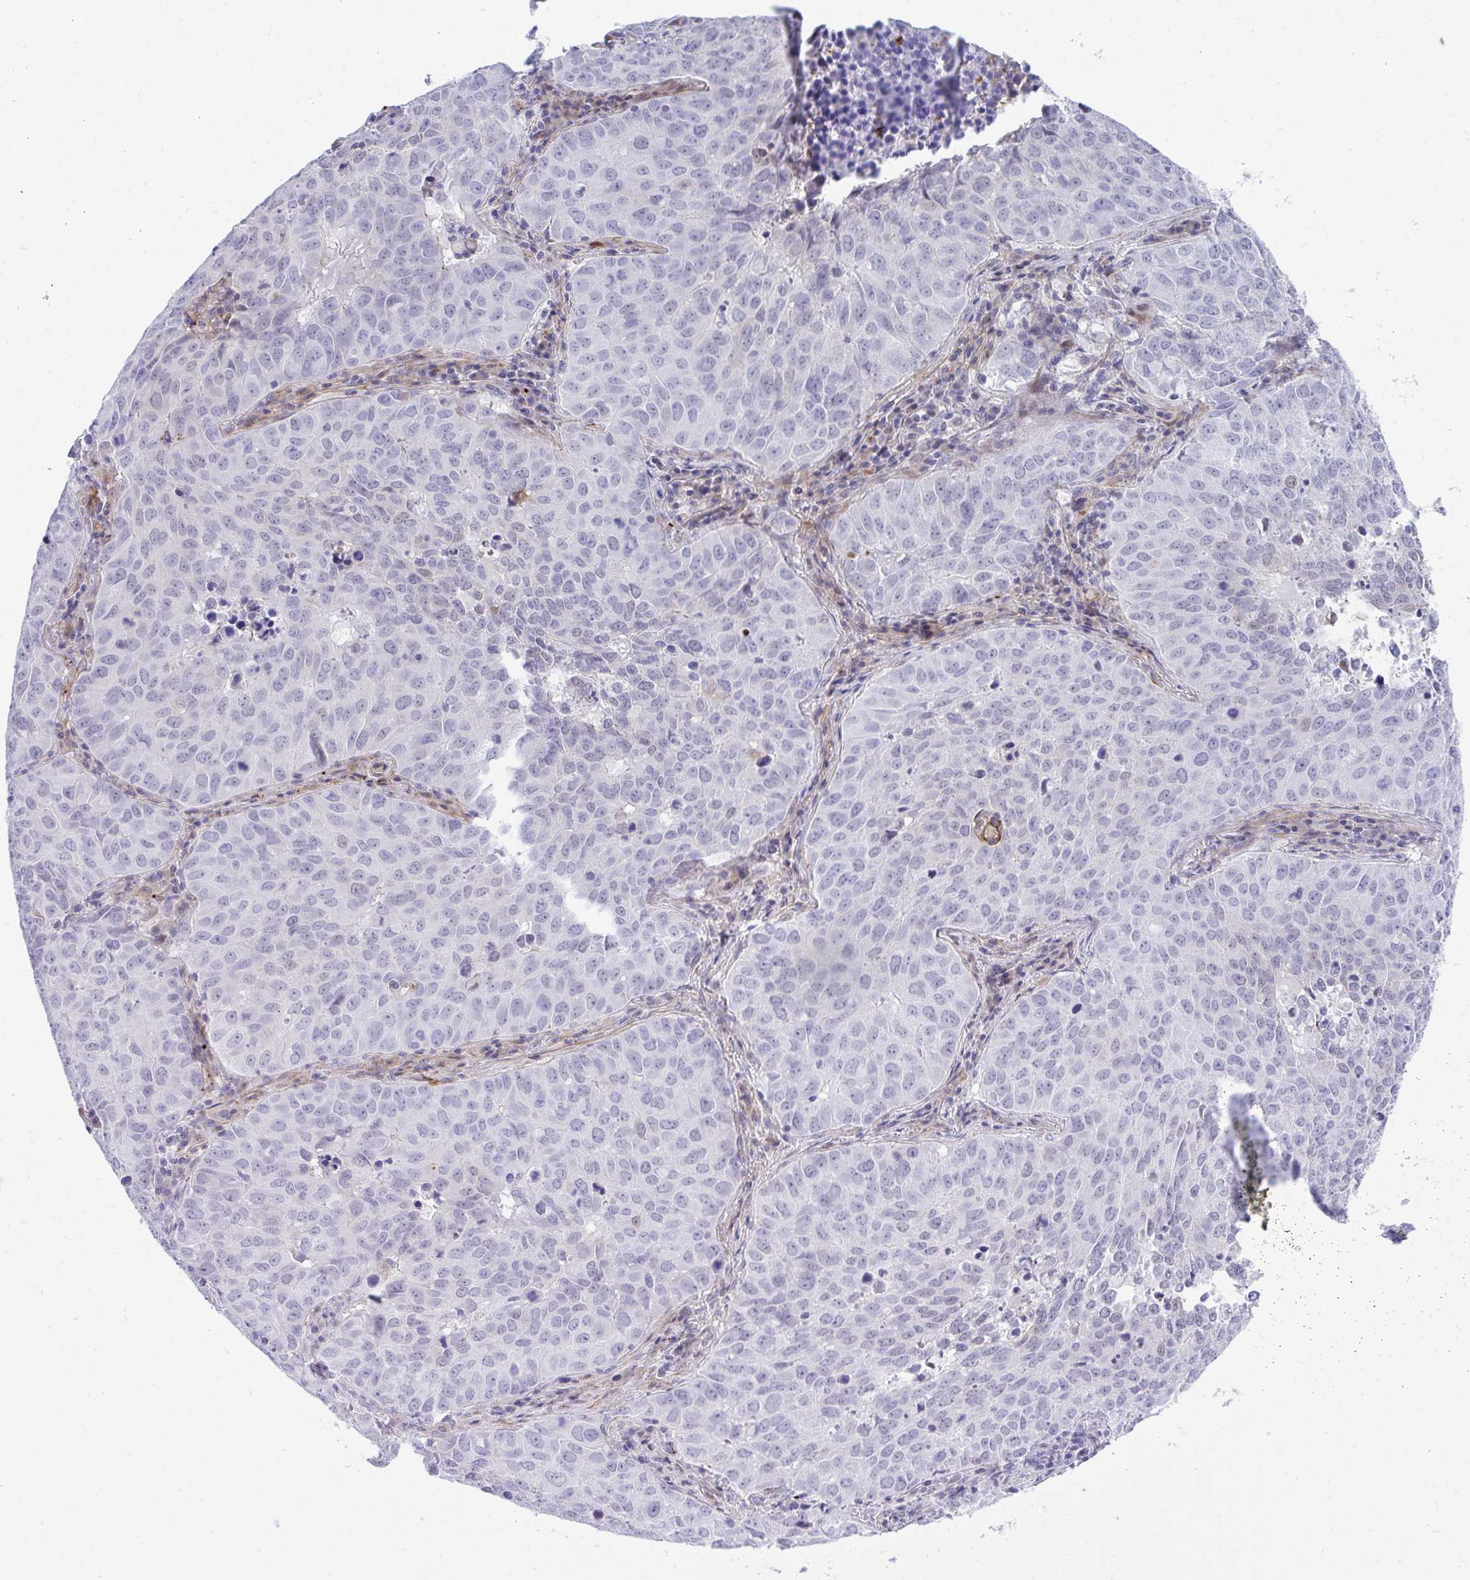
{"staining": {"intensity": "negative", "quantity": "none", "location": "none"}, "tissue": "lung cancer", "cell_type": "Tumor cells", "image_type": "cancer", "snomed": [{"axis": "morphology", "description": "Adenocarcinoma, NOS"}, {"axis": "topography", "description": "Lung"}], "caption": "High power microscopy micrograph of an IHC photomicrograph of lung cancer (adenocarcinoma), revealing no significant positivity in tumor cells.", "gene": "CSTB", "patient": {"sex": "female", "age": 50}}